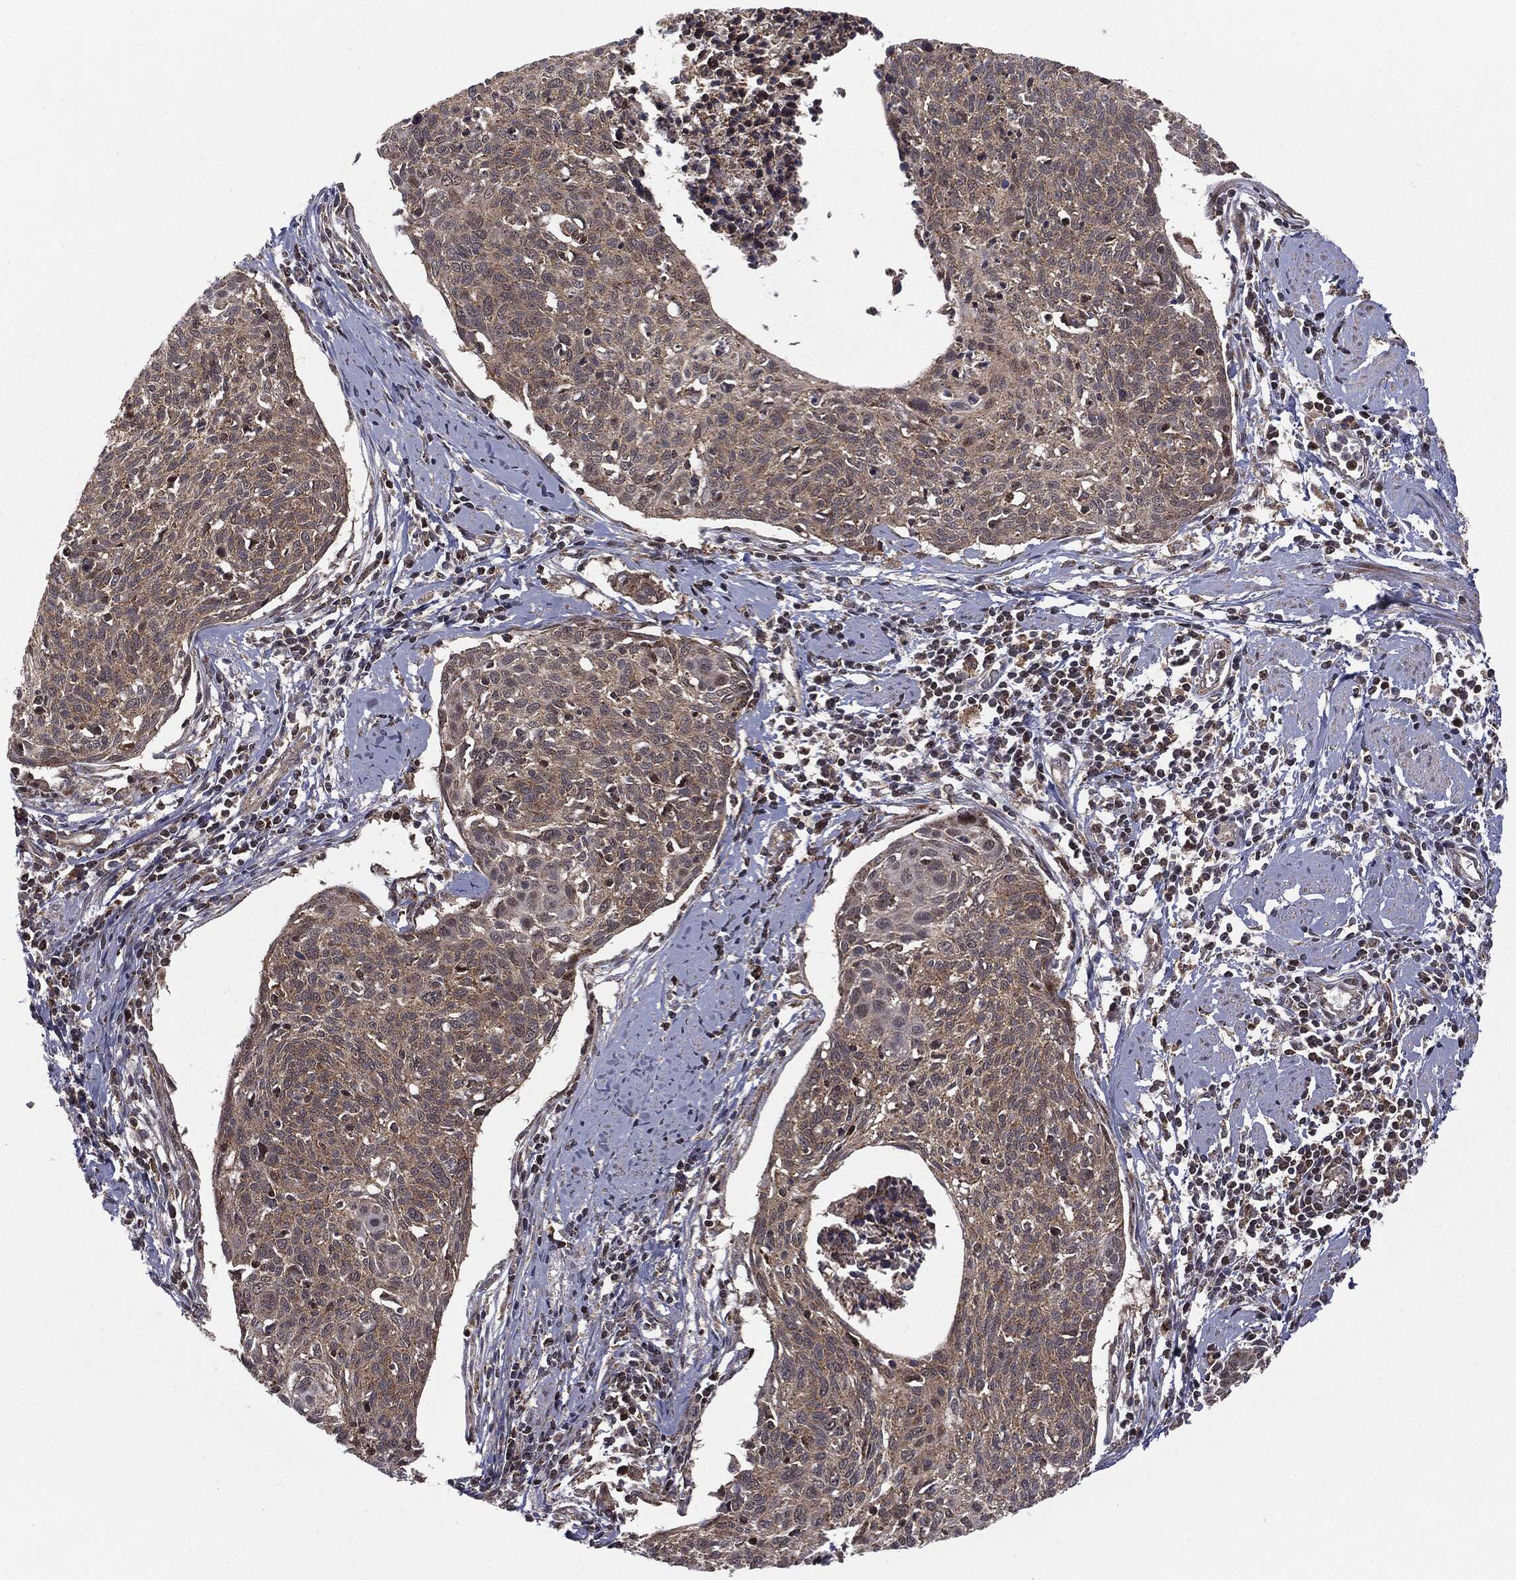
{"staining": {"intensity": "moderate", "quantity": ">75%", "location": "cytoplasmic/membranous"}, "tissue": "cervical cancer", "cell_type": "Tumor cells", "image_type": "cancer", "snomed": [{"axis": "morphology", "description": "Squamous cell carcinoma, NOS"}, {"axis": "topography", "description": "Cervix"}], "caption": "Immunohistochemical staining of squamous cell carcinoma (cervical) displays medium levels of moderate cytoplasmic/membranous staining in about >75% of tumor cells.", "gene": "MTOR", "patient": {"sex": "female", "age": 49}}